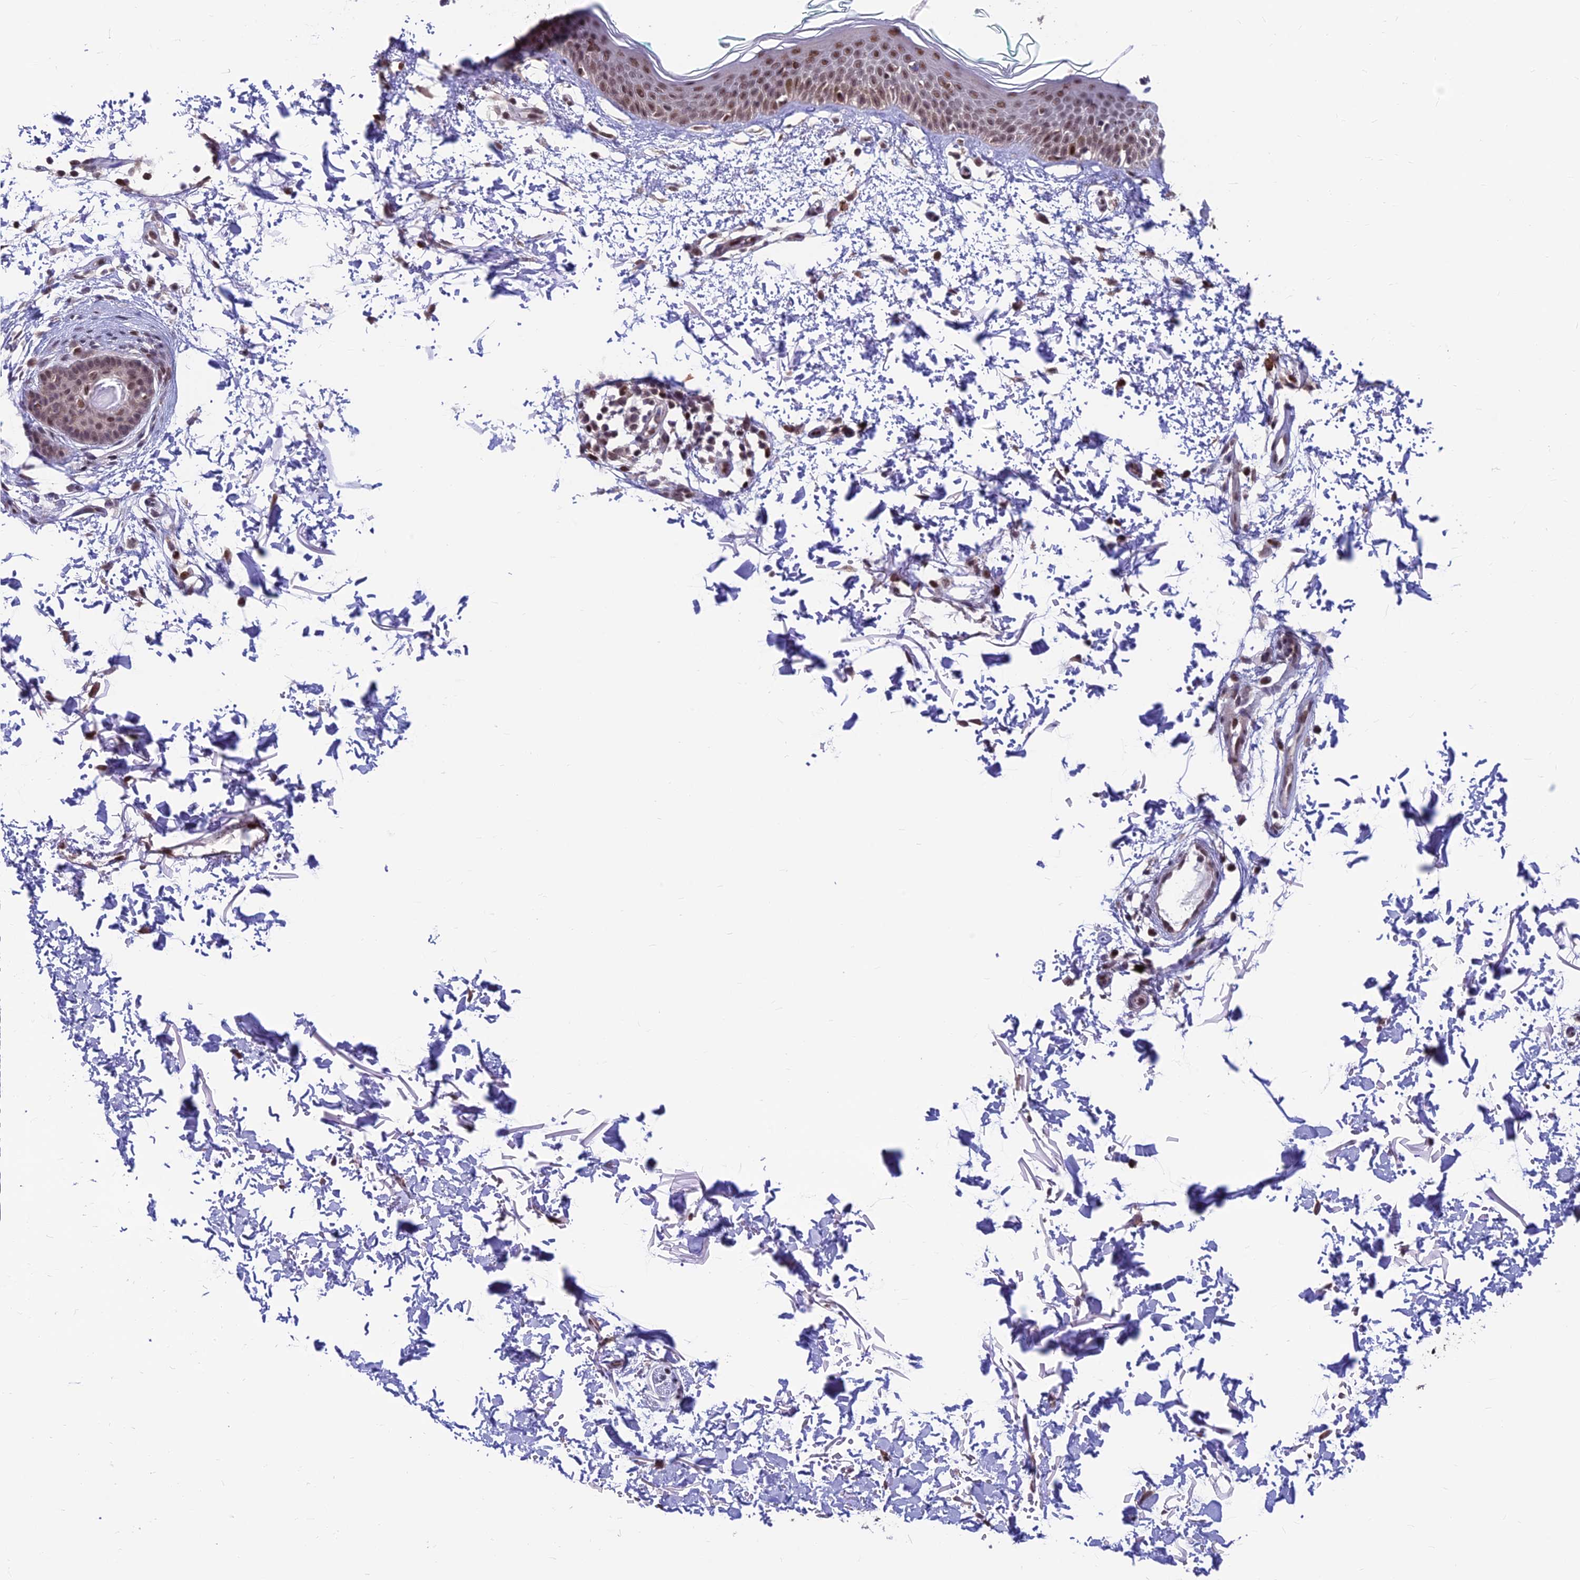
{"staining": {"intensity": "moderate", "quantity": "<25%", "location": "nuclear"}, "tissue": "skin", "cell_type": "Fibroblasts", "image_type": "normal", "snomed": [{"axis": "morphology", "description": "Normal tissue, NOS"}, {"axis": "topography", "description": "Skin"}], "caption": "Immunohistochemistry image of normal human skin stained for a protein (brown), which reveals low levels of moderate nuclear positivity in approximately <25% of fibroblasts.", "gene": "KIAA1191", "patient": {"sex": "male", "age": 66}}